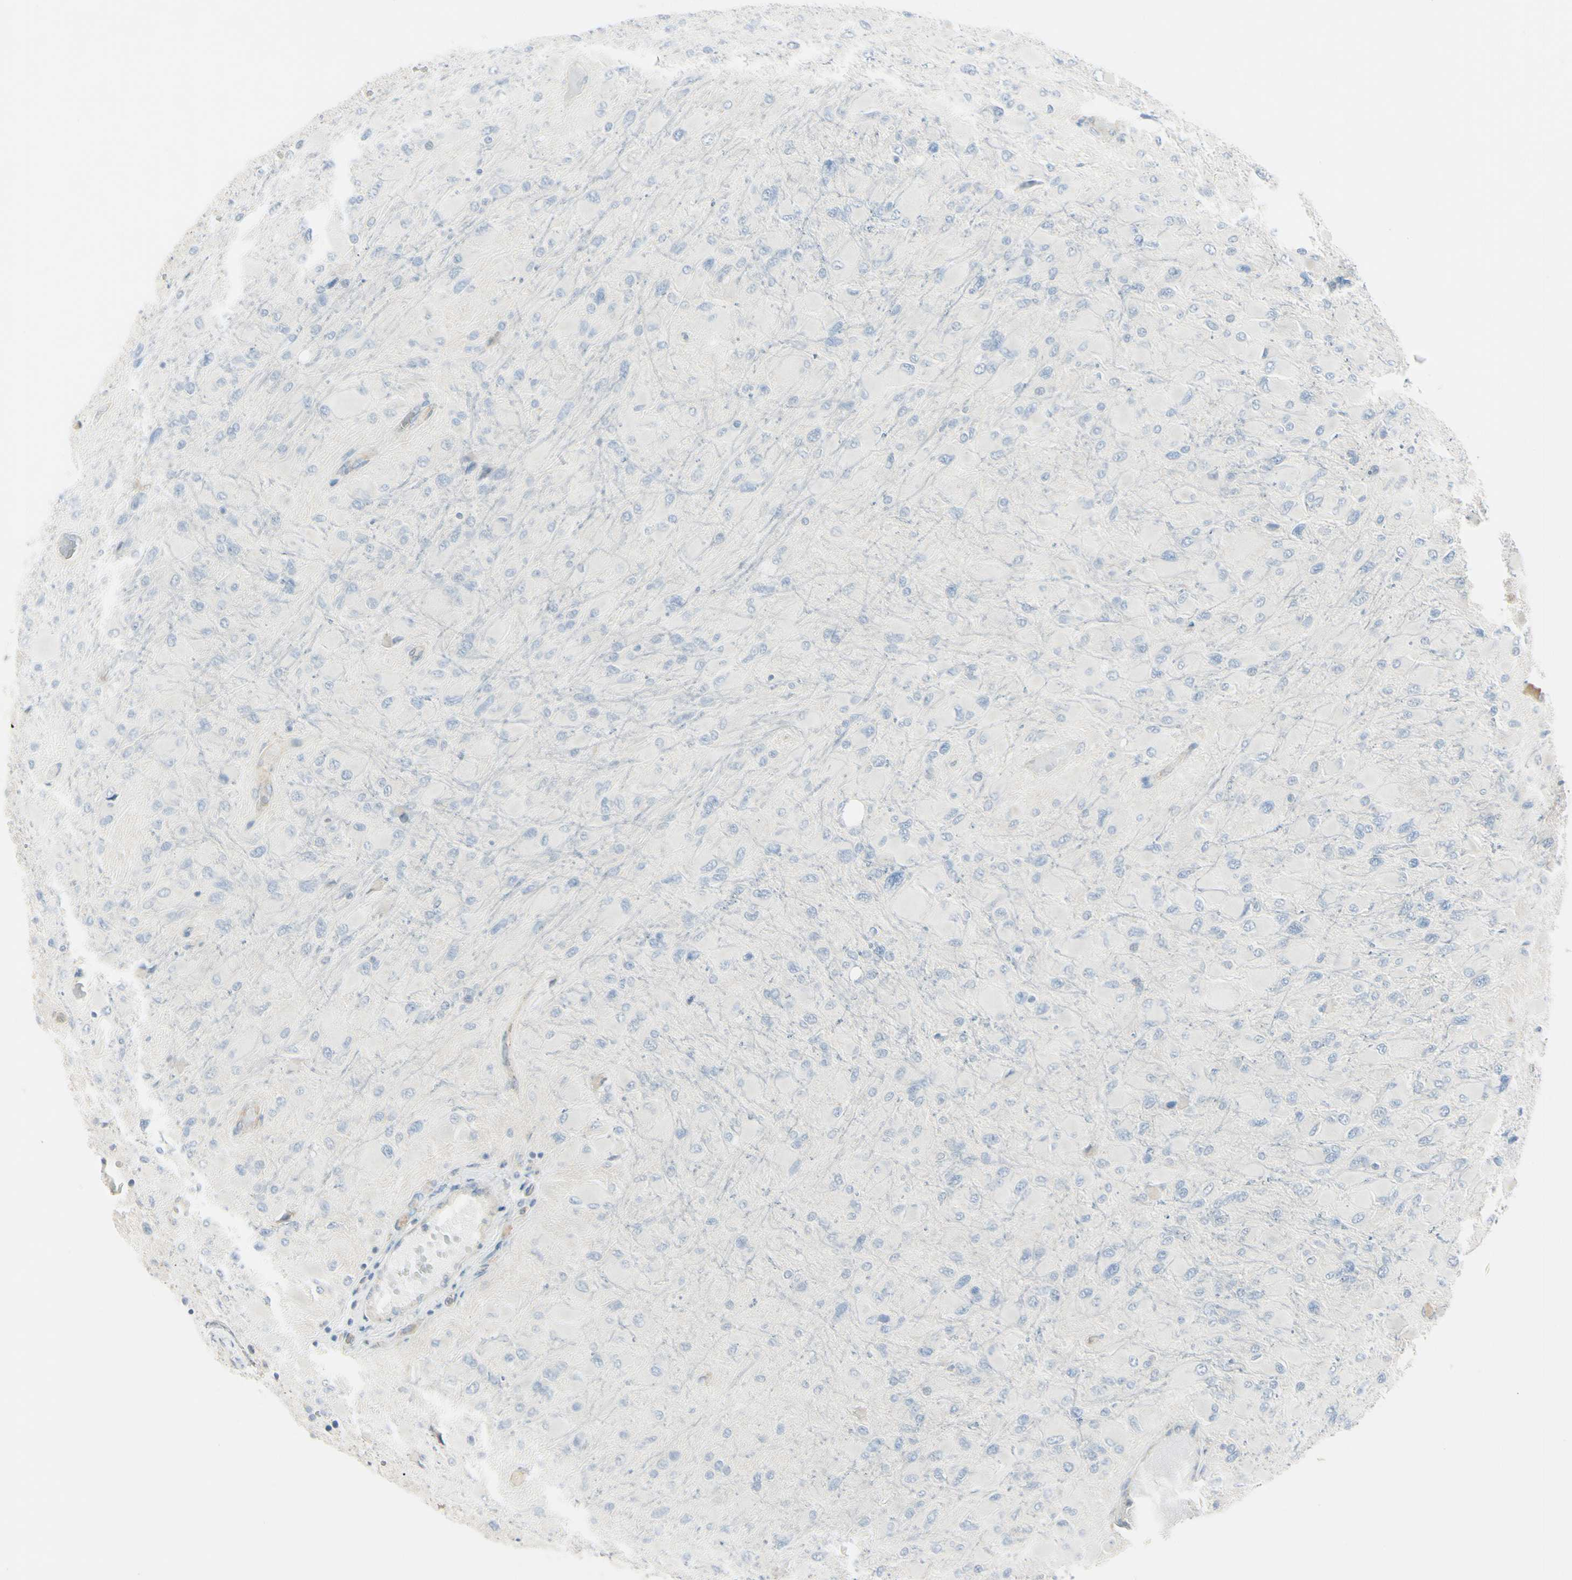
{"staining": {"intensity": "negative", "quantity": "none", "location": "none"}, "tissue": "glioma", "cell_type": "Tumor cells", "image_type": "cancer", "snomed": [{"axis": "morphology", "description": "Glioma, malignant, High grade"}, {"axis": "topography", "description": "Cerebral cortex"}], "caption": "Human malignant glioma (high-grade) stained for a protein using immunohistochemistry shows no positivity in tumor cells.", "gene": "ASB9", "patient": {"sex": "female", "age": 36}}